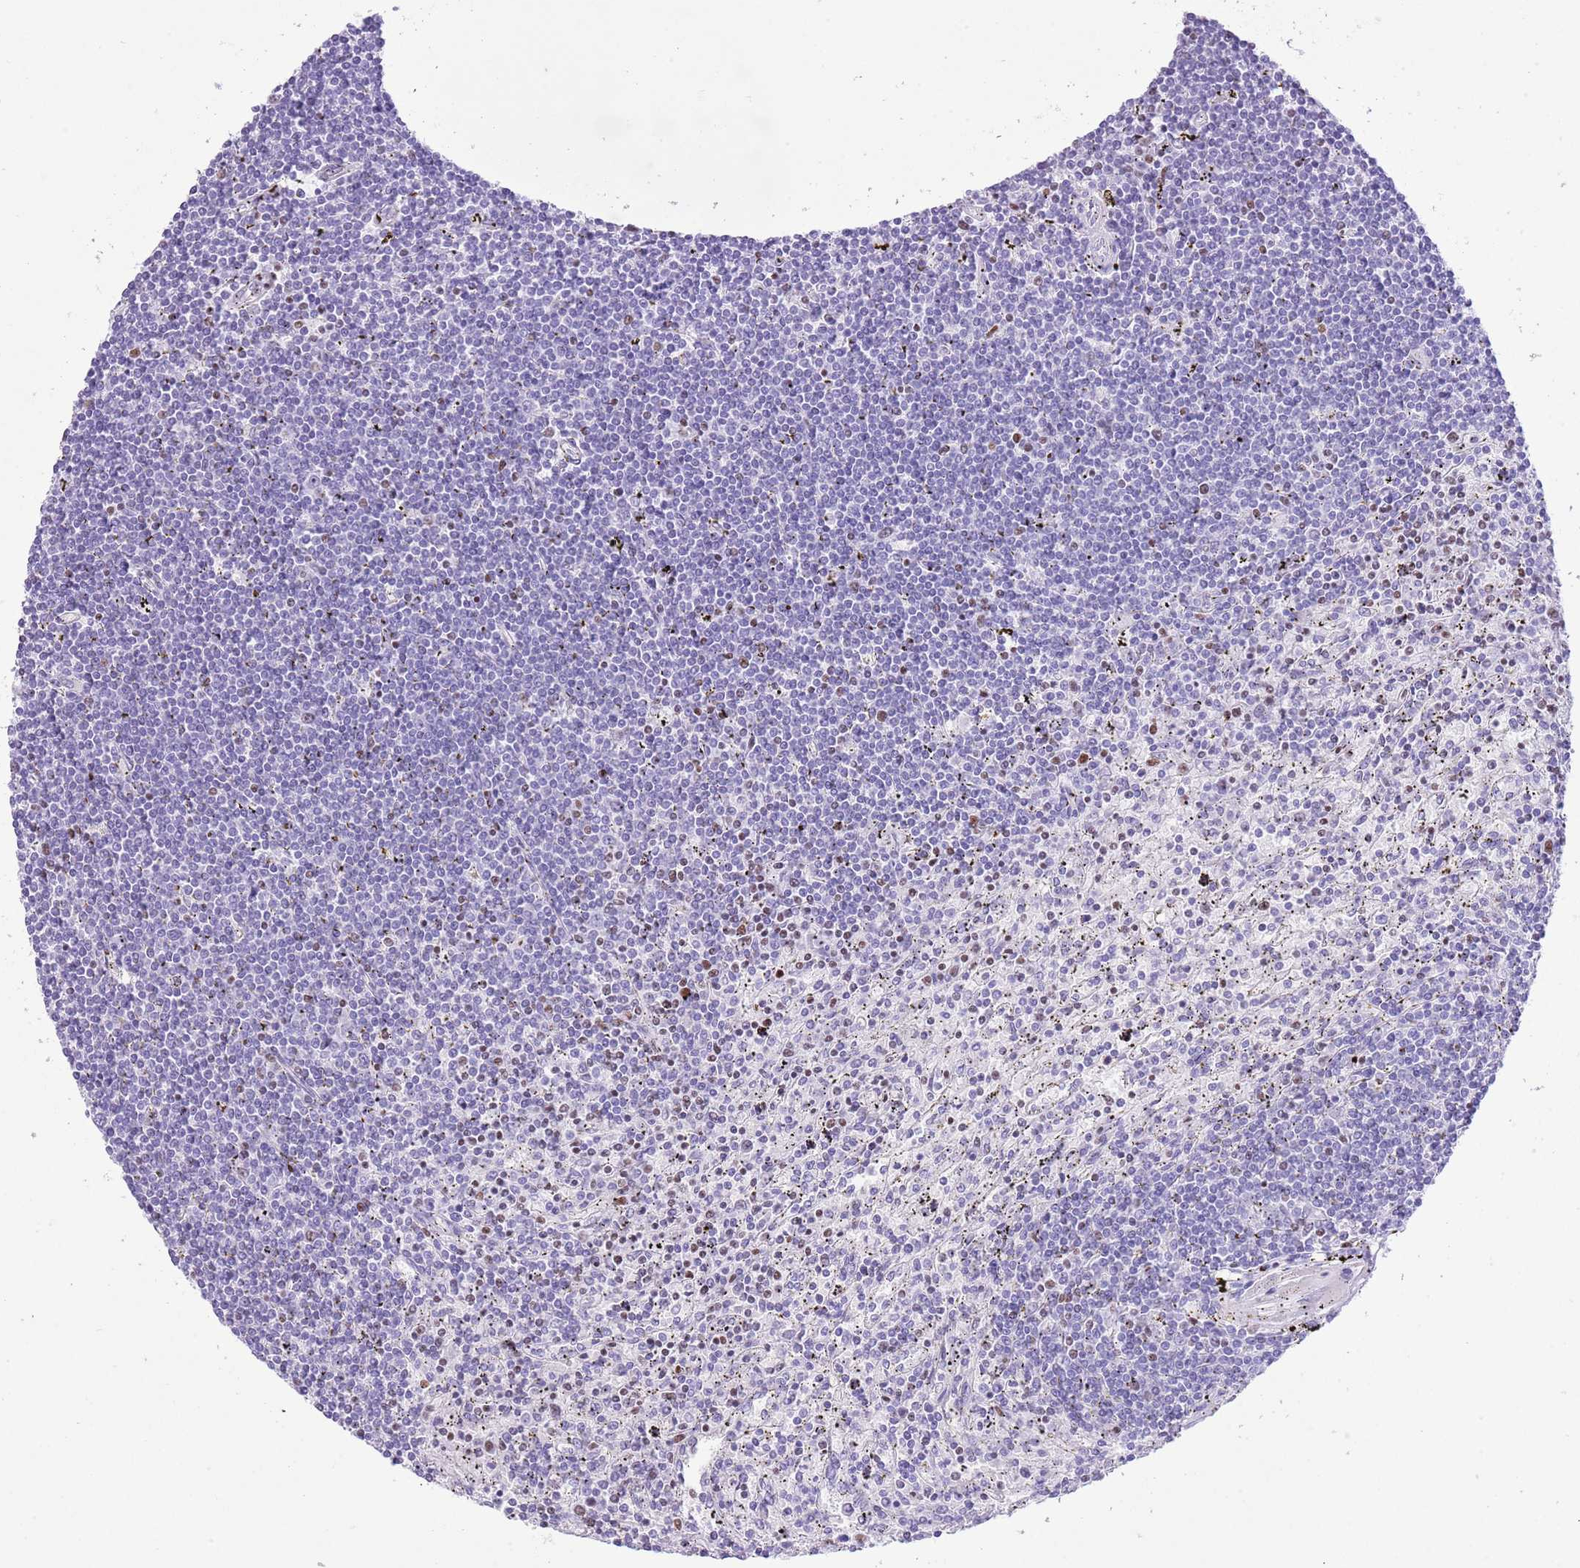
{"staining": {"intensity": "negative", "quantity": "none", "location": "none"}, "tissue": "lymphoma", "cell_type": "Tumor cells", "image_type": "cancer", "snomed": [{"axis": "morphology", "description": "Malignant lymphoma, non-Hodgkin's type, Low grade"}, {"axis": "topography", "description": "Spleen"}], "caption": "This is an immunohistochemistry image of human malignant lymphoma, non-Hodgkin's type (low-grade). There is no expression in tumor cells.", "gene": "BCL11B", "patient": {"sex": "male", "age": 76}}